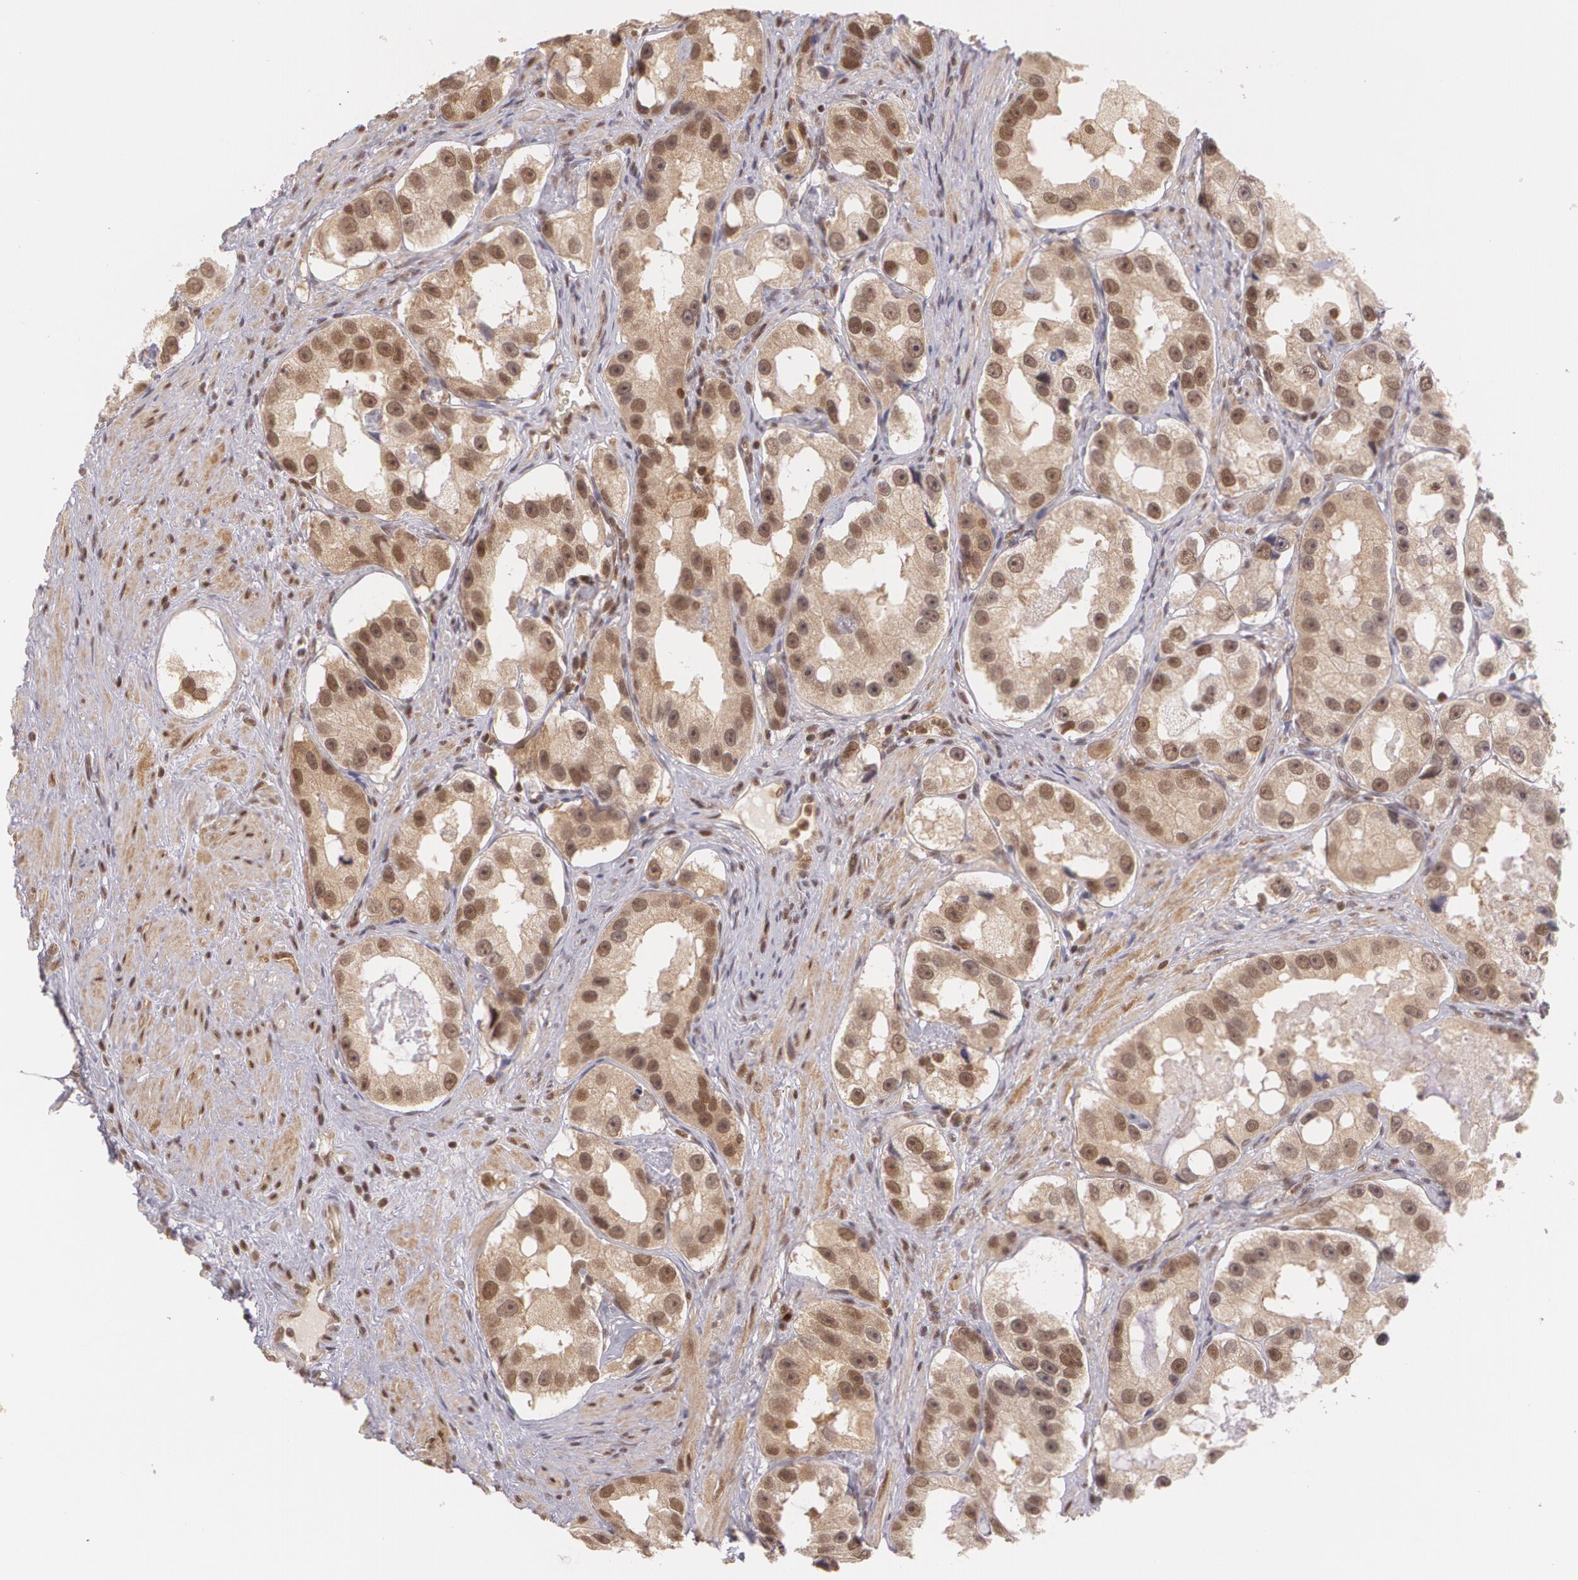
{"staining": {"intensity": "moderate", "quantity": "25%-75%", "location": "cytoplasmic/membranous,nuclear"}, "tissue": "prostate cancer", "cell_type": "Tumor cells", "image_type": "cancer", "snomed": [{"axis": "morphology", "description": "Adenocarcinoma, High grade"}, {"axis": "topography", "description": "Prostate"}], "caption": "Moderate cytoplasmic/membranous and nuclear positivity is present in approximately 25%-75% of tumor cells in high-grade adenocarcinoma (prostate).", "gene": "CUL2", "patient": {"sex": "male", "age": 63}}